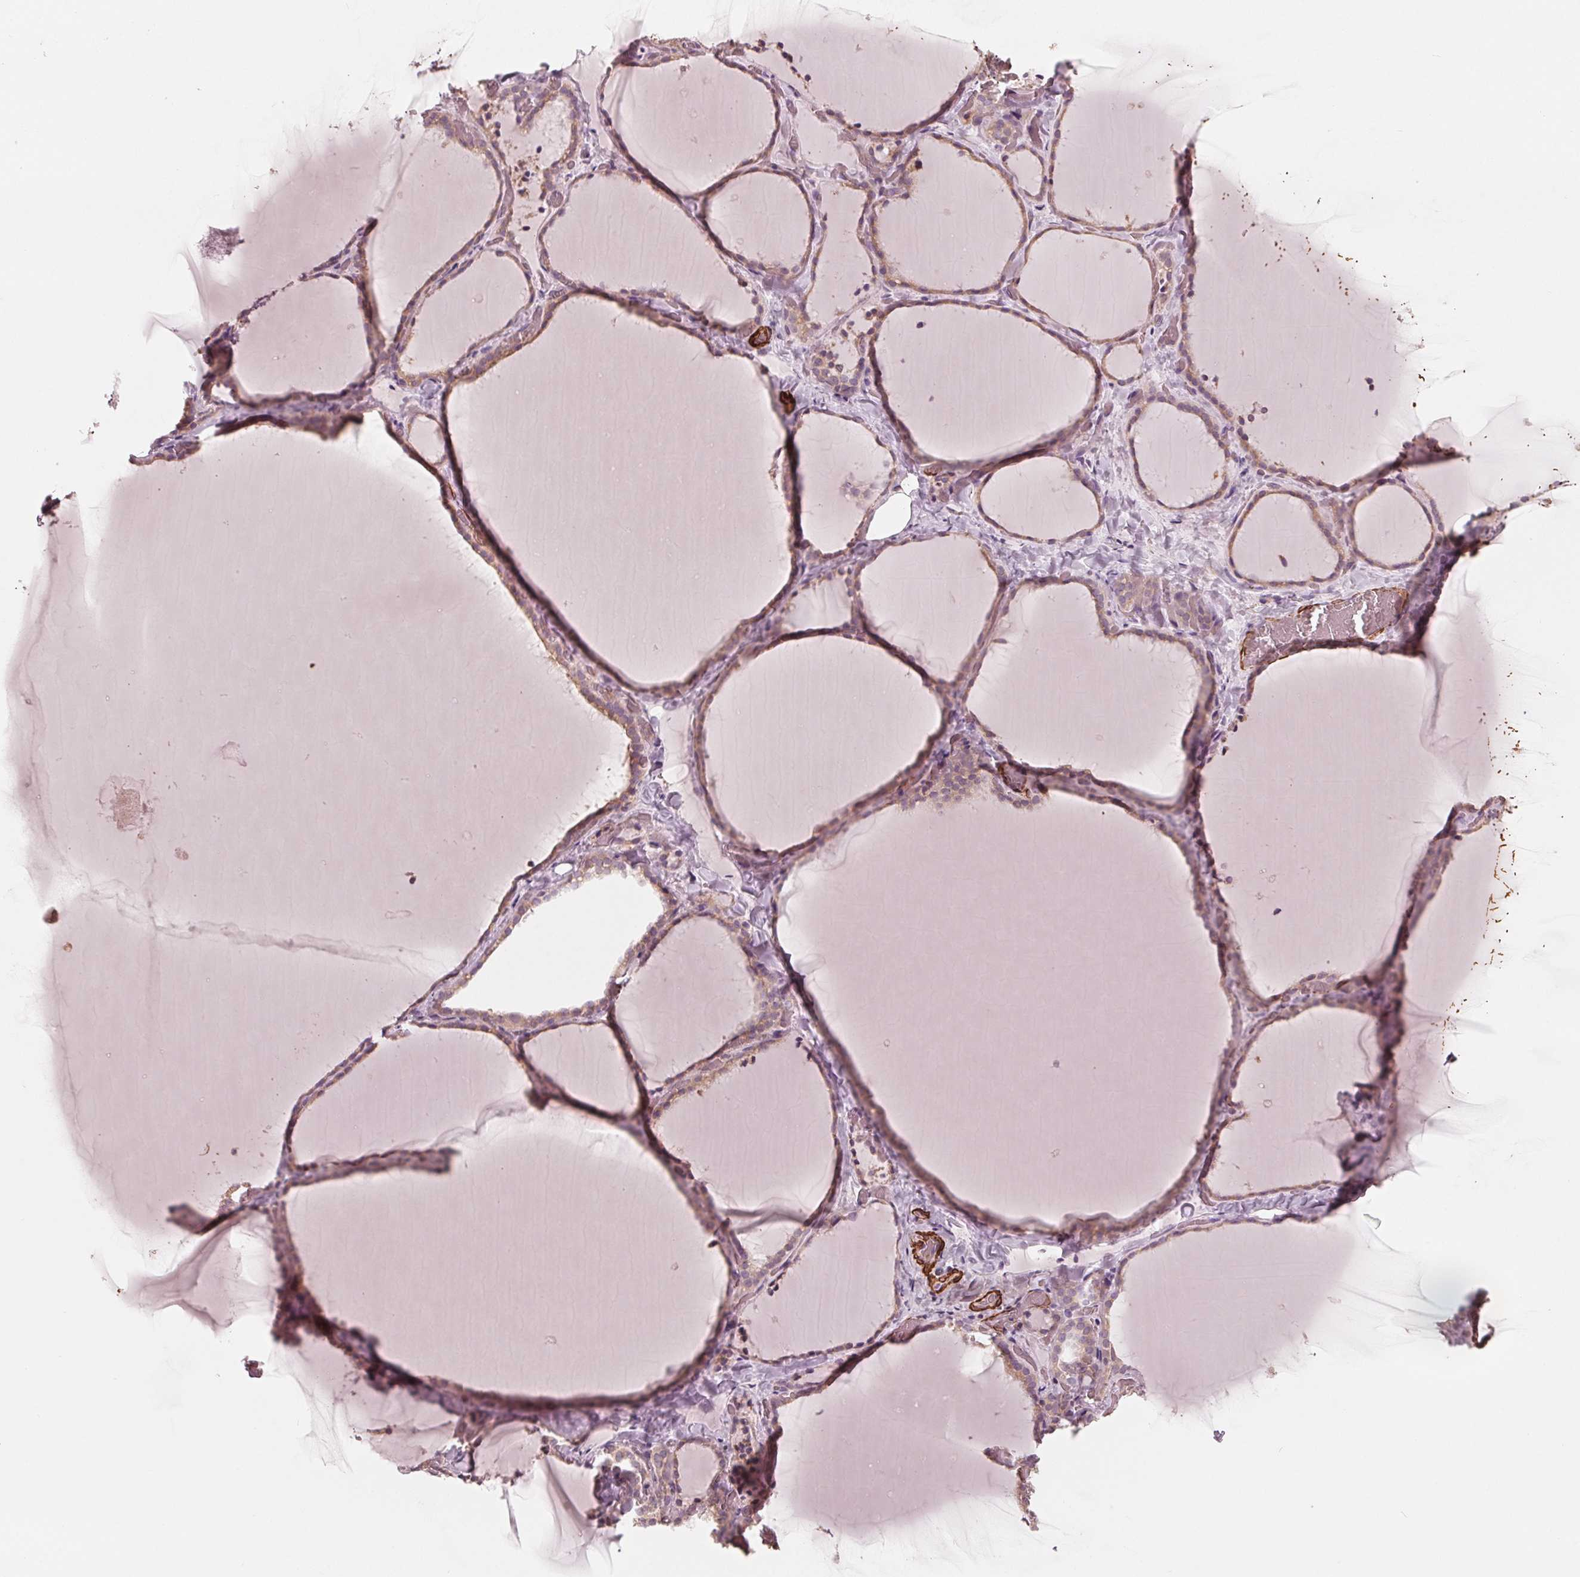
{"staining": {"intensity": "weak", "quantity": "<25%", "location": "cytoplasmic/membranous"}, "tissue": "thyroid gland", "cell_type": "Glandular cells", "image_type": "normal", "snomed": [{"axis": "morphology", "description": "Normal tissue, NOS"}, {"axis": "topography", "description": "Thyroid gland"}], "caption": "Thyroid gland stained for a protein using immunohistochemistry demonstrates no staining glandular cells.", "gene": "MIER3", "patient": {"sex": "female", "age": 22}}